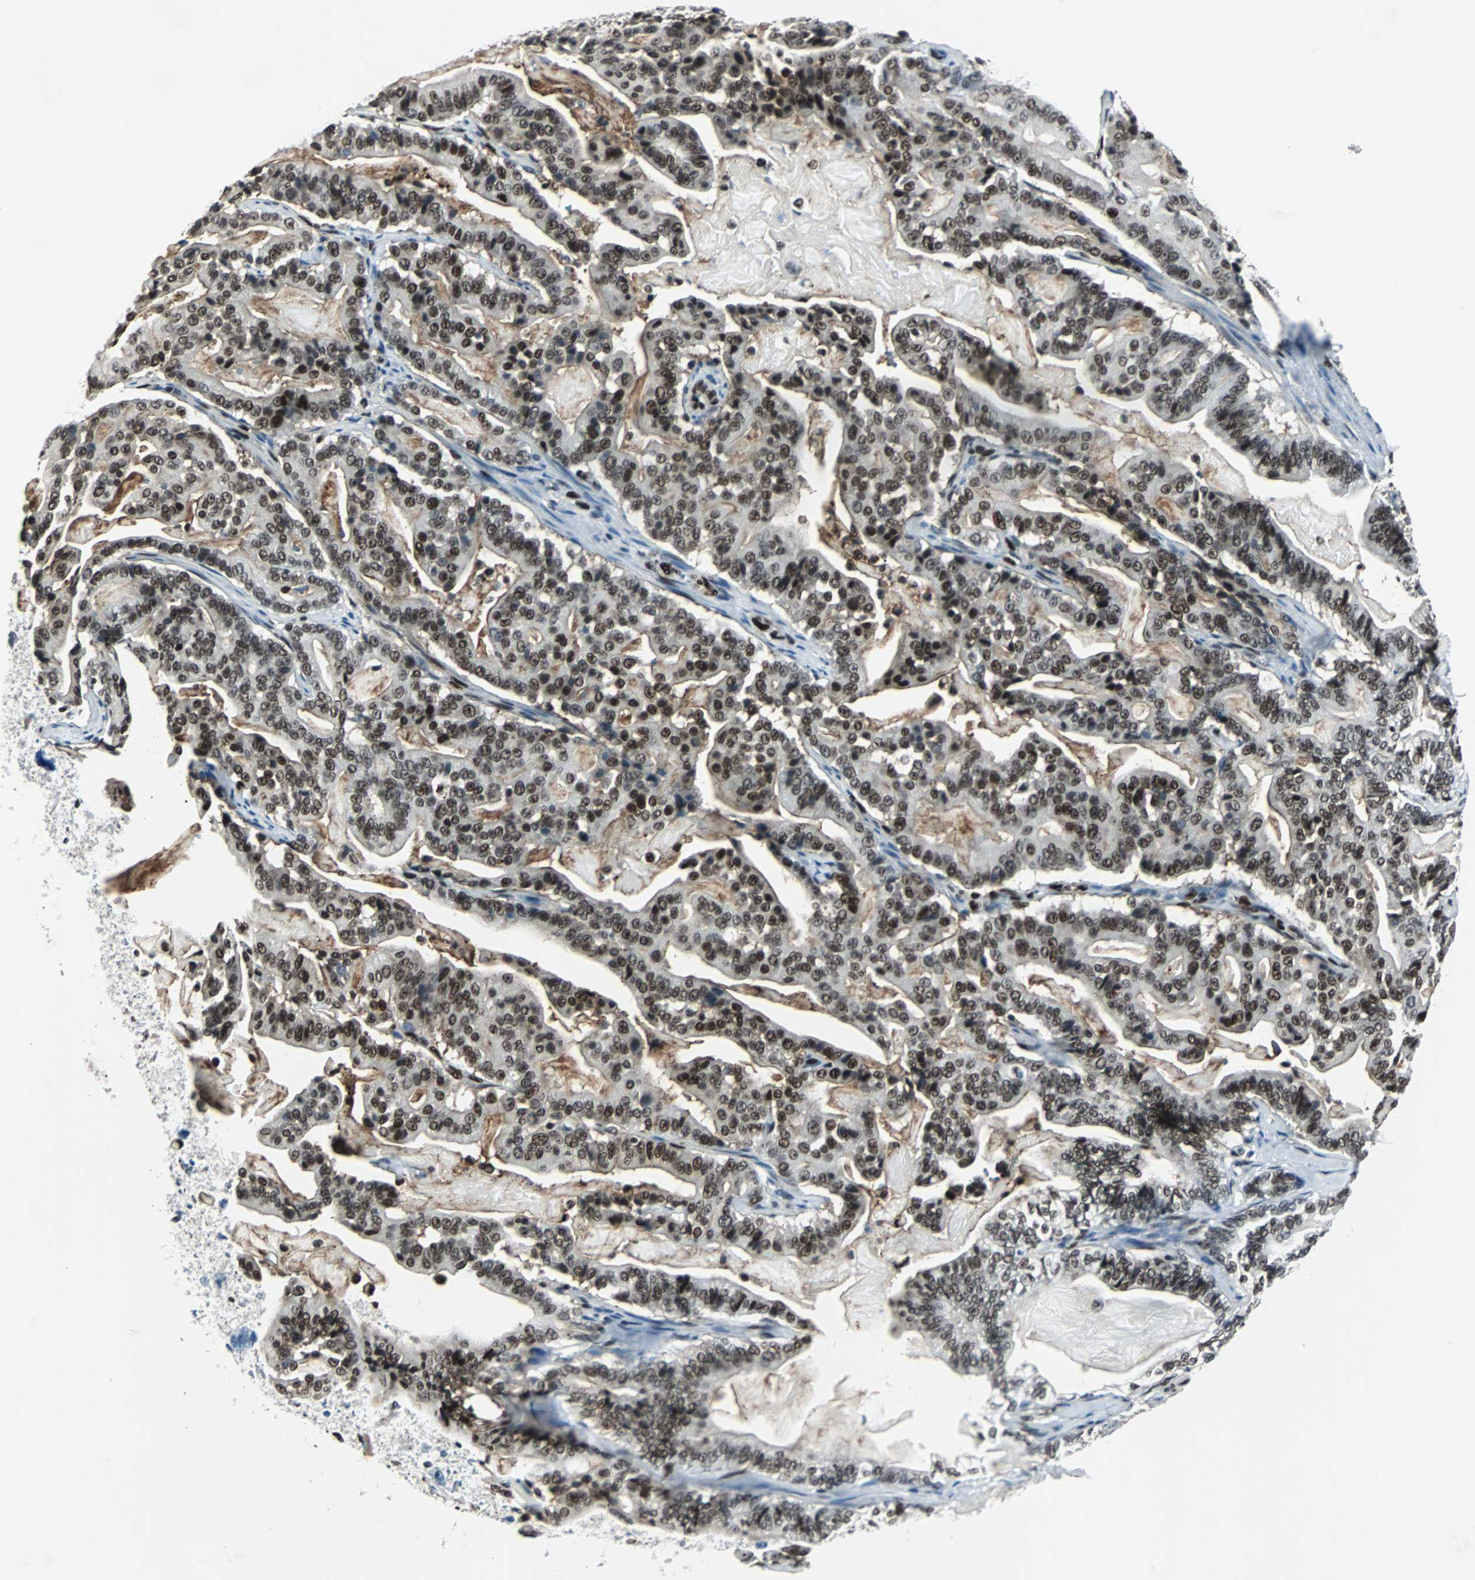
{"staining": {"intensity": "strong", "quantity": ">75%", "location": "nuclear"}, "tissue": "pancreatic cancer", "cell_type": "Tumor cells", "image_type": "cancer", "snomed": [{"axis": "morphology", "description": "Adenocarcinoma, NOS"}, {"axis": "topography", "description": "Pancreas"}], "caption": "Protein staining of pancreatic cancer tissue reveals strong nuclear staining in about >75% of tumor cells.", "gene": "MEF2D", "patient": {"sex": "male", "age": 63}}